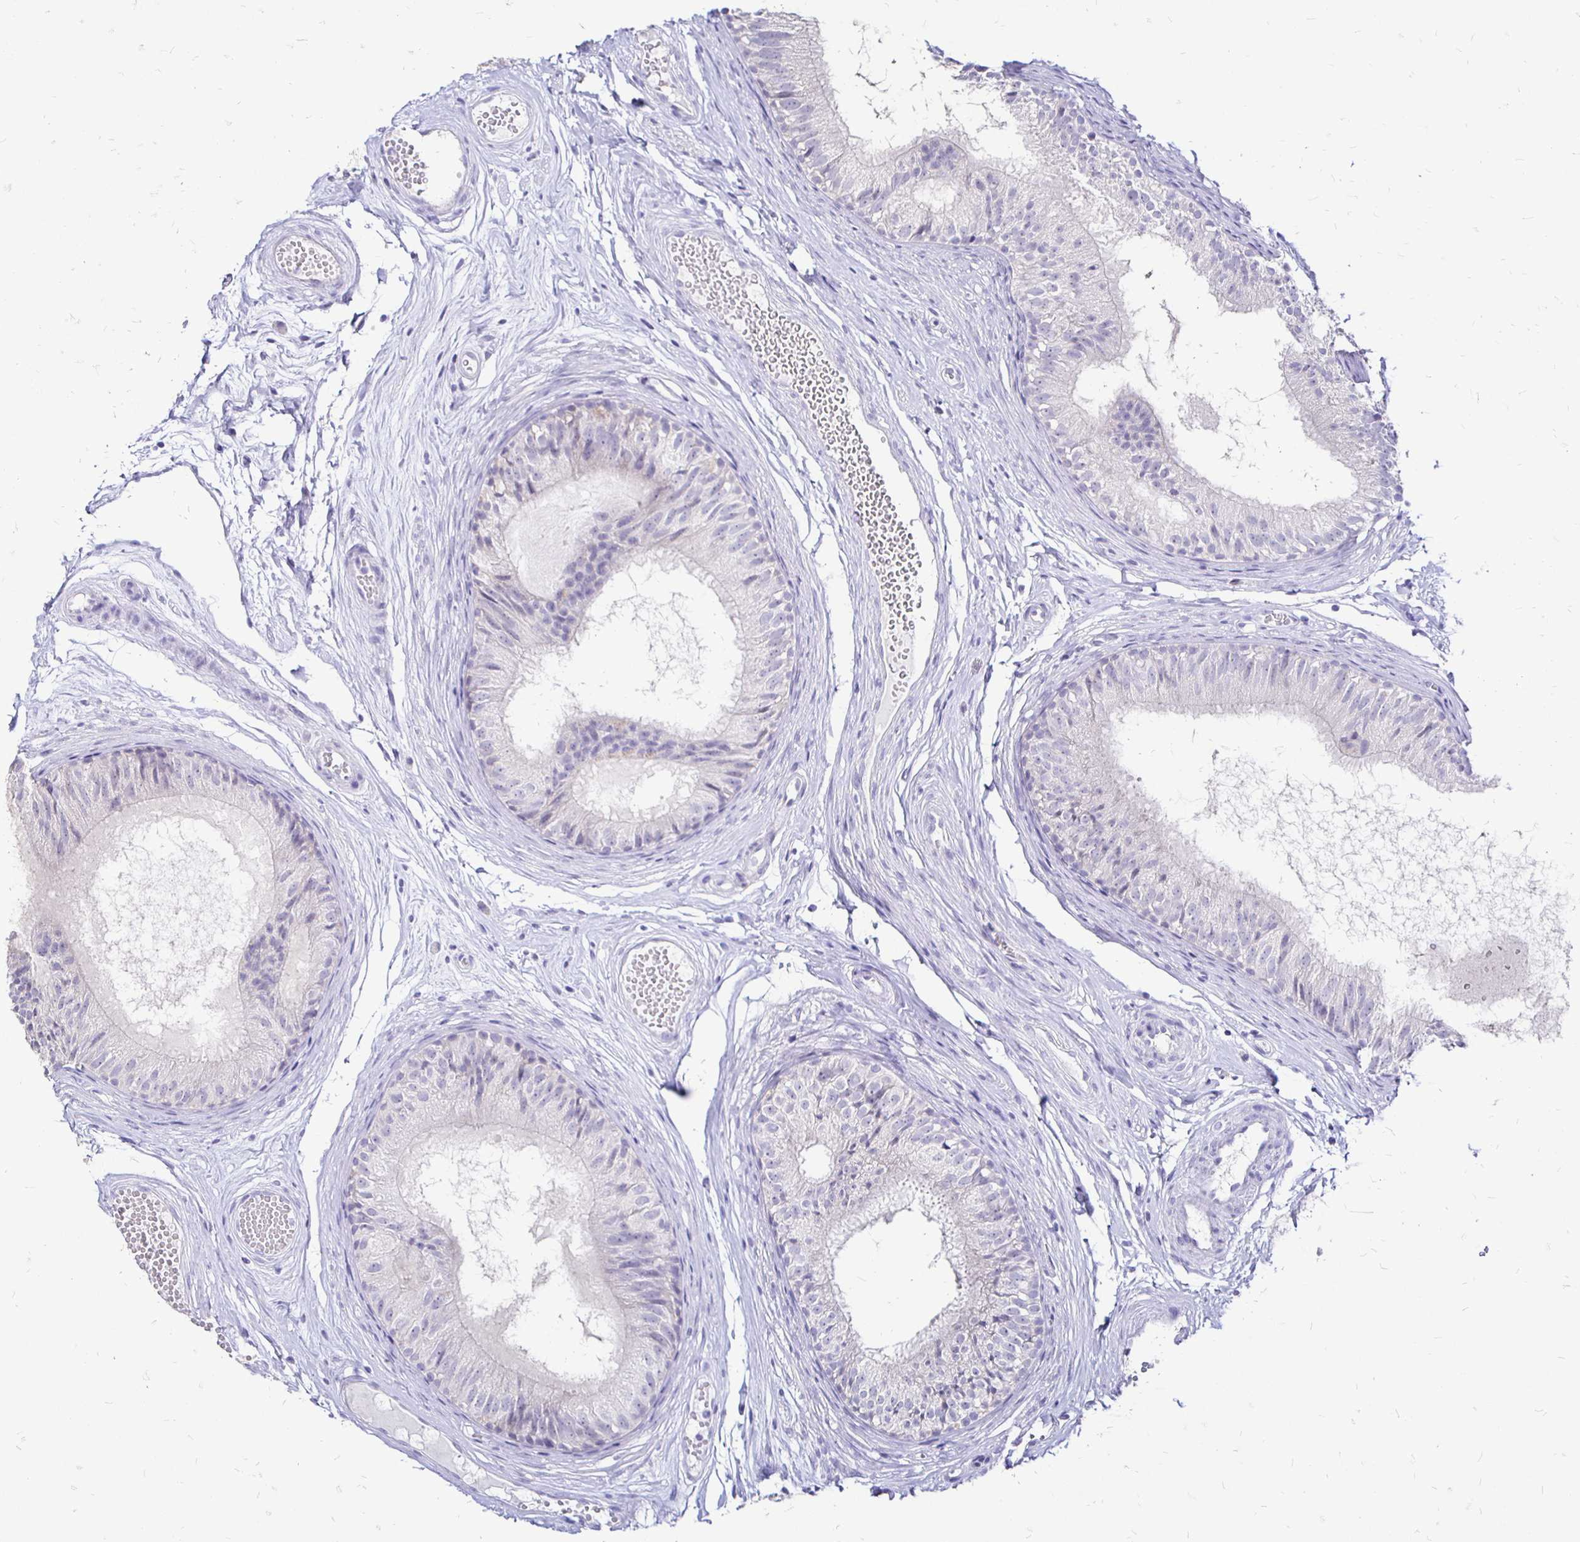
{"staining": {"intensity": "negative", "quantity": "none", "location": "none"}, "tissue": "epididymis", "cell_type": "Glandular cells", "image_type": "normal", "snomed": [{"axis": "morphology", "description": "Normal tissue, NOS"}, {"axis": "morphology", "description": "Seminoma, NOS"}, {"axis": "topography", "description": "Testis"}, {"axis": "topography", "description": "Epididymis"}], "caption": "A micrograph of epididymis stained for a protein demonstrates no brown staining in glandular cells.", "gene": "IRGC", "patient": {"sex": "male", "age": 34}}